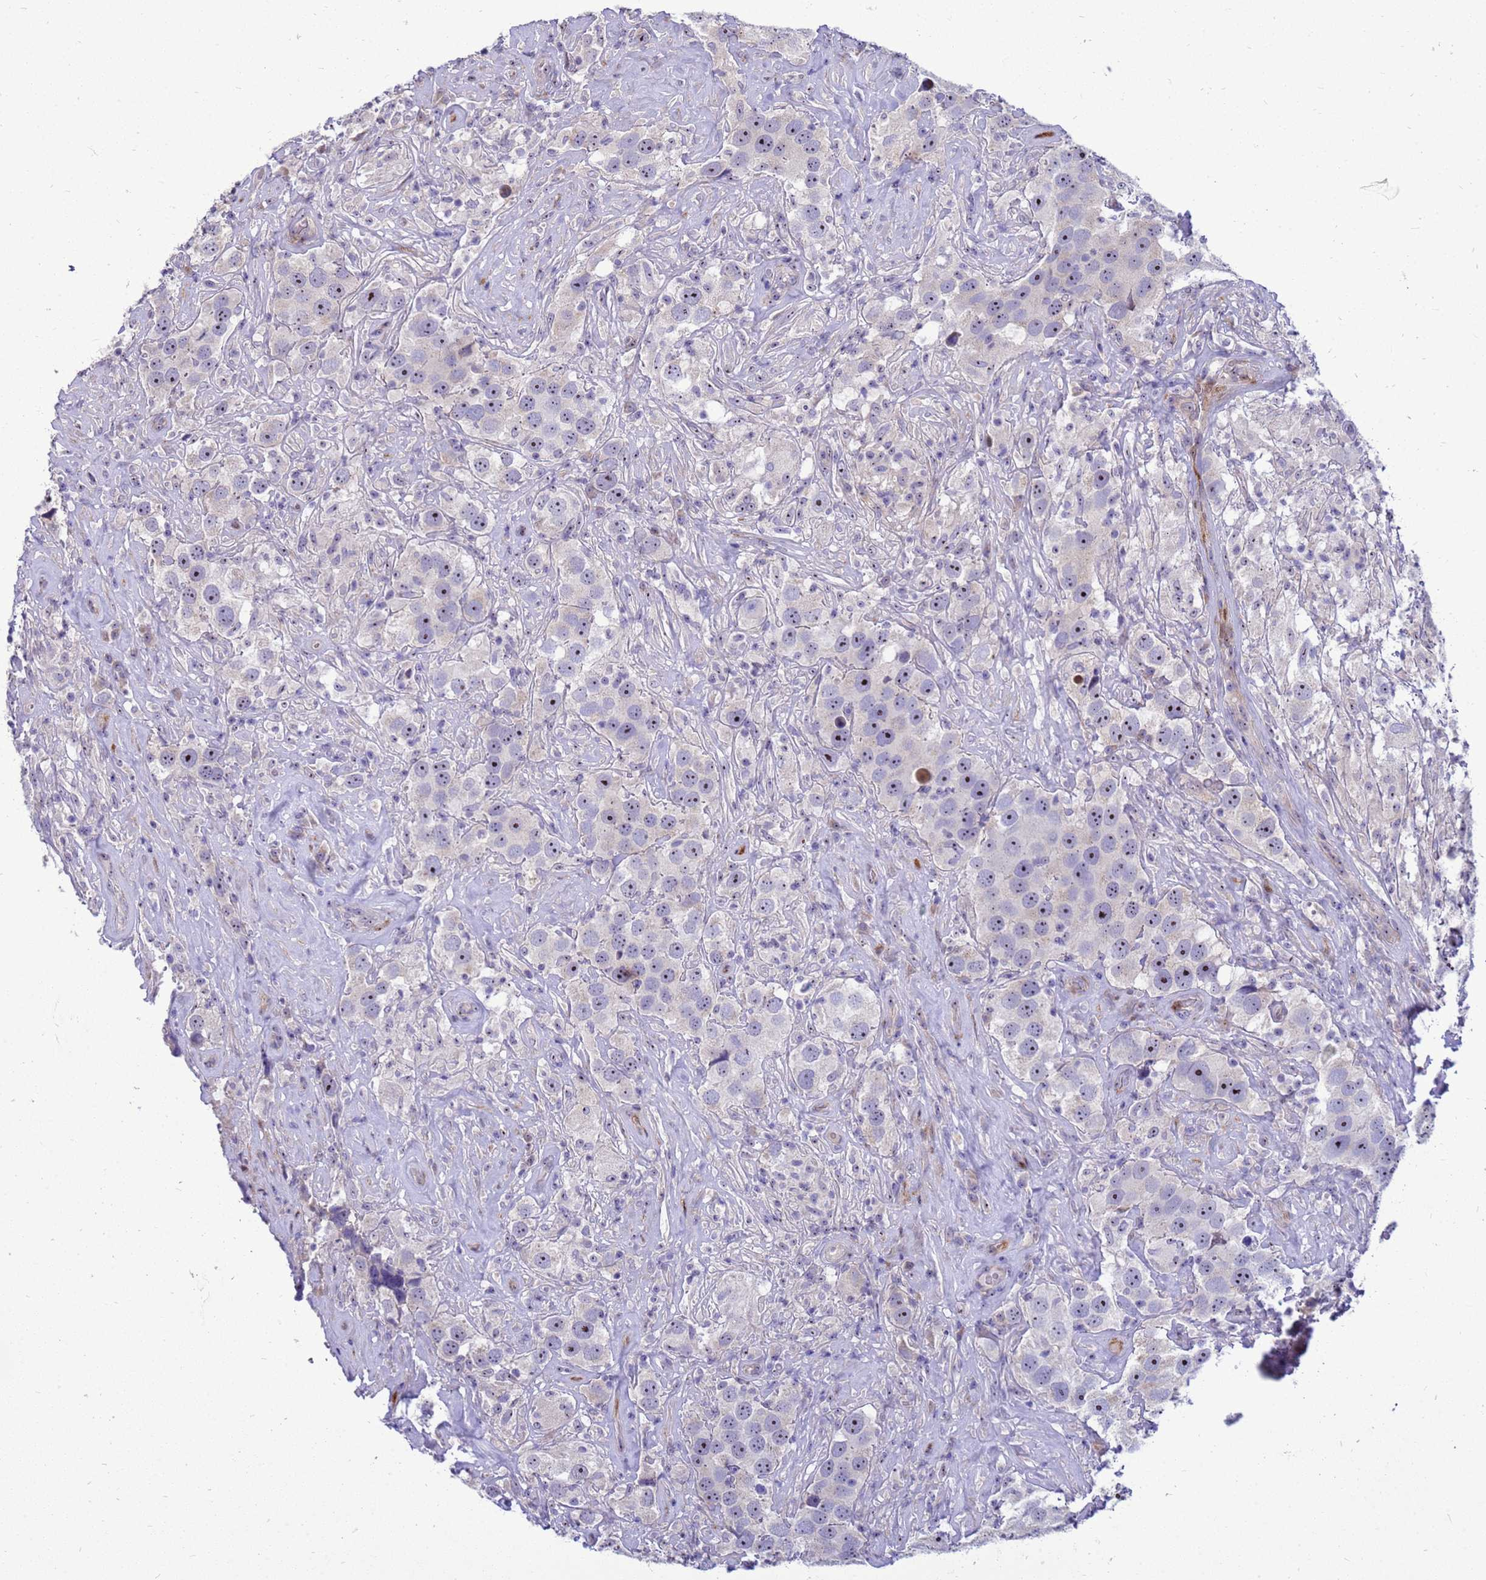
{"staining": {"intensity": "moderate", "quantity": "<25%", "location": "nuclear"}, "tissue": "testis cancer", "cell_type": "Tumor cells", "image_type": "cancer", "snomed": [{"axis": "morphology", "description": "Seminoma, NOS"}, {"axis": "topography", "description": "Testis"}], "caption": "A photomicrograph of testis cancer (seminoma) stained for a protein demonstrates moderate nuclear brown staining in tumor cells. (IHC, brightfield microscopy, high magnification).", "gene": "RSPO1", "patient": {"sex": "male", "age": 49}}